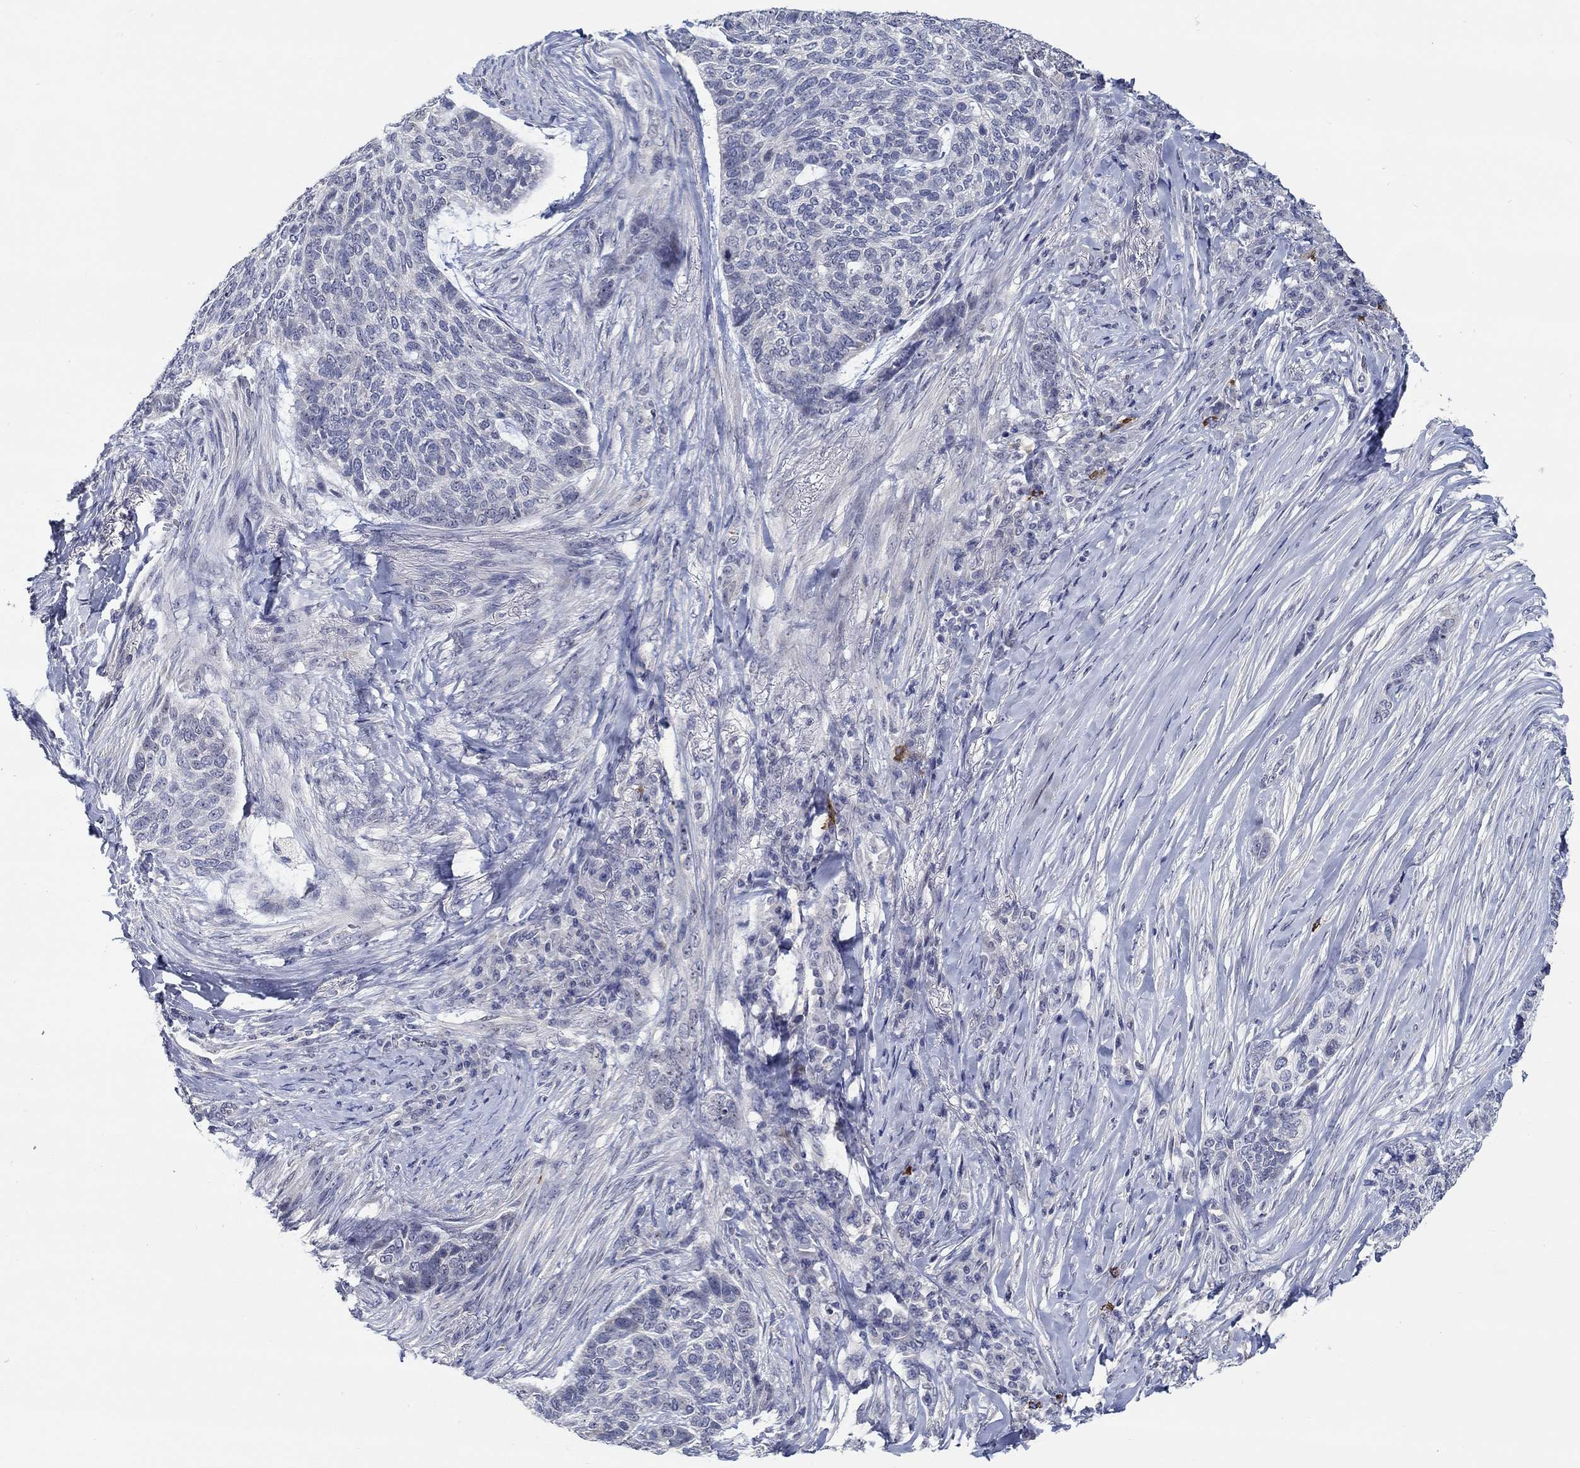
{"staining": {"intensity": "negative", "quantity": "none", "location": "none"}, "tissue": "skin cancer", "cell_type": "Tumor cells", "image_type": "cancer", "snomed": [{"axis": "morphology", "description": "Basal cell carcinoma"}, {"axis": "topography", "description": "Skin"}], "caption": "A photomicrograph of skin basal cell carcinoma stained for a protein shows no brown staining in tumor cells.", "gene": "SMIM18", "patient": {"sex": "female", "age": 69}}